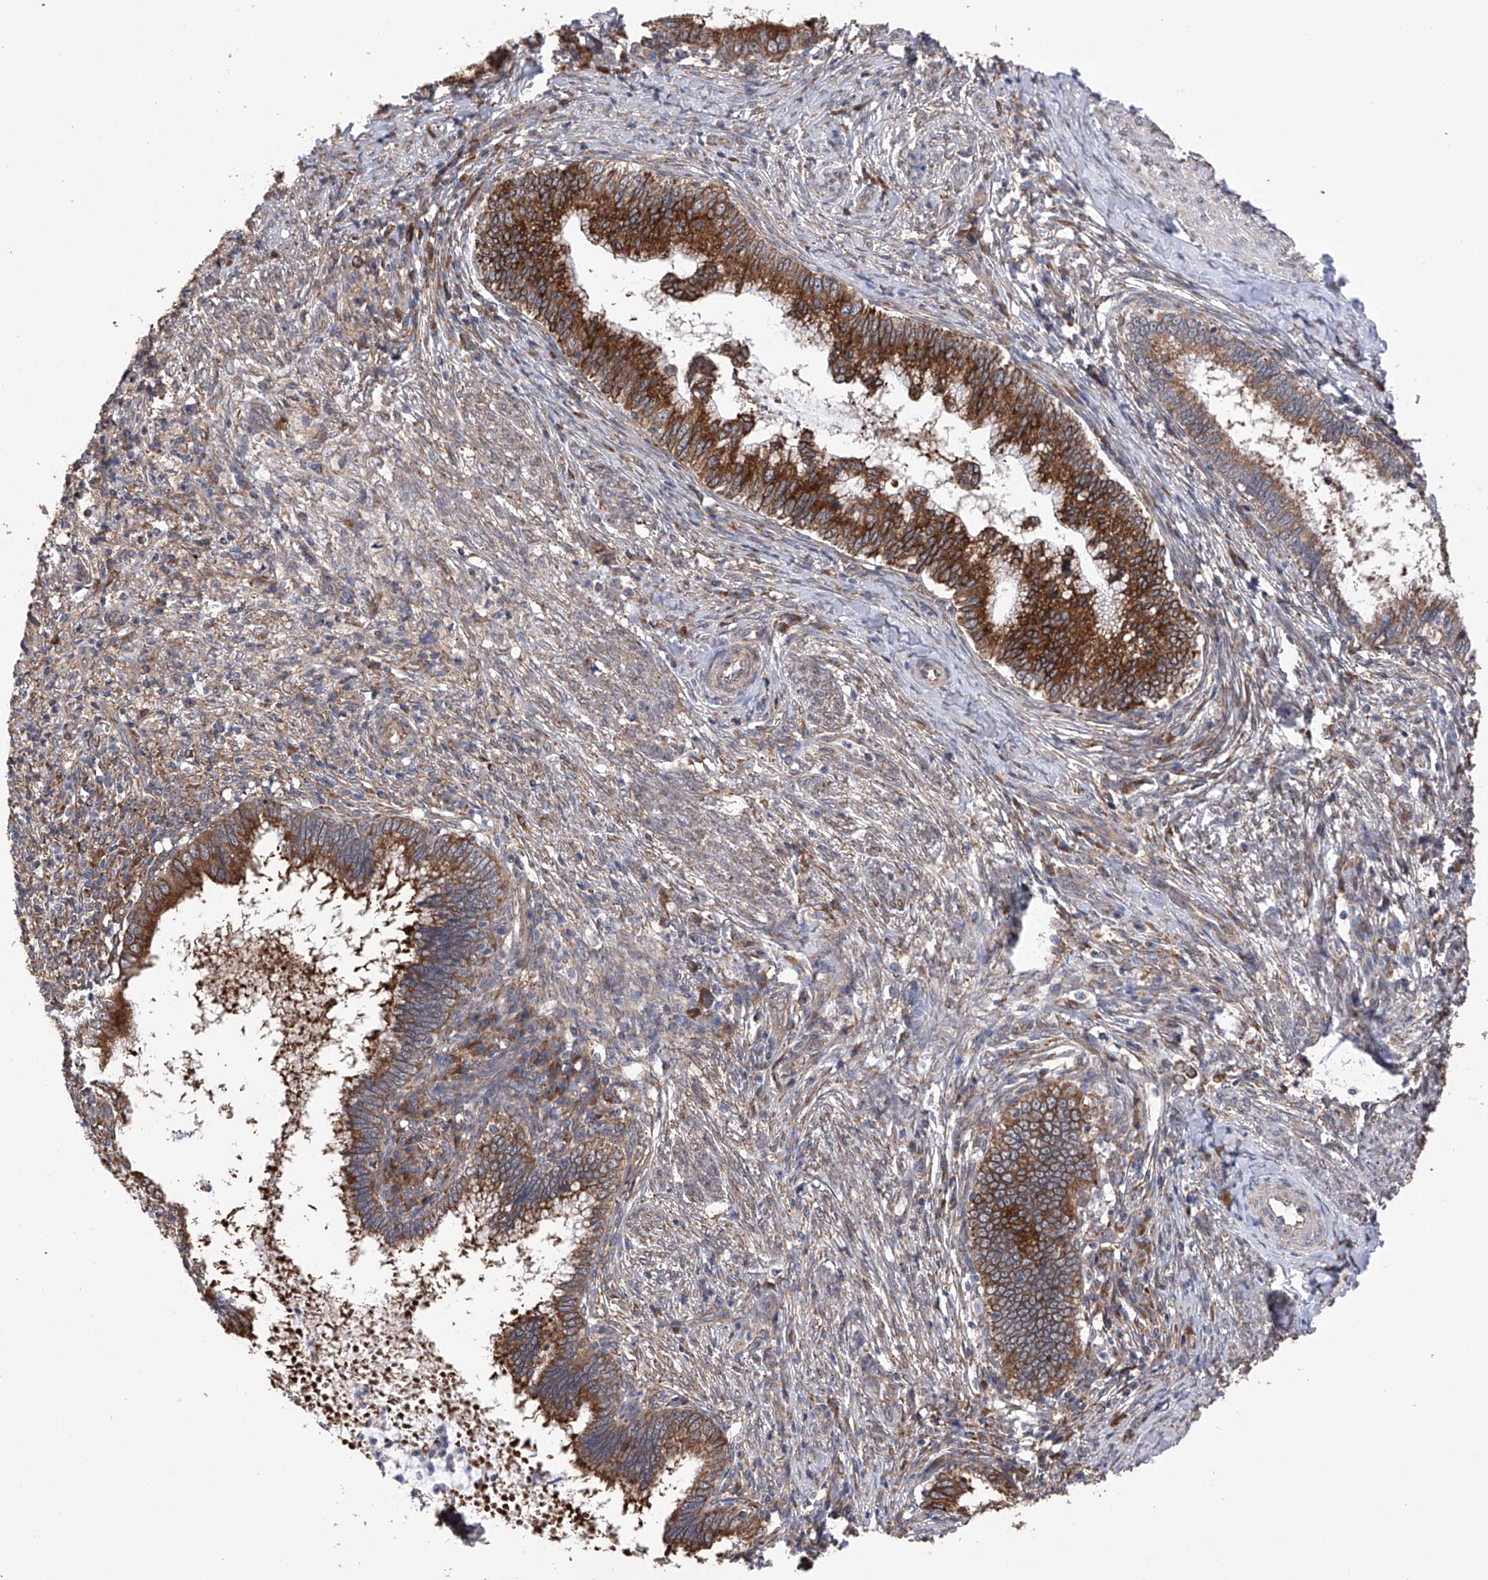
{"staining": {"intensity": "strong", "quantity": ">75%", "location": "cytoplasmic/membranous"}, "tissue": "cervical cancer", "cell_type": "Tumor cells", "image_type": "cancer", "snomed": [{"axis": "morphology", "description": "Adenocarcinoma, NOS"}, {"axis": "topography", "description": "Cervix"}], "caption": "A photomicrograph of cervical cancer (adenocarcinoma) stained for a protein demonstrates strong cytoplasmic/membranous brown staining in tumor cells.", "gene": "DNAH8", "patient": {"sex": "female", "age": 36}}